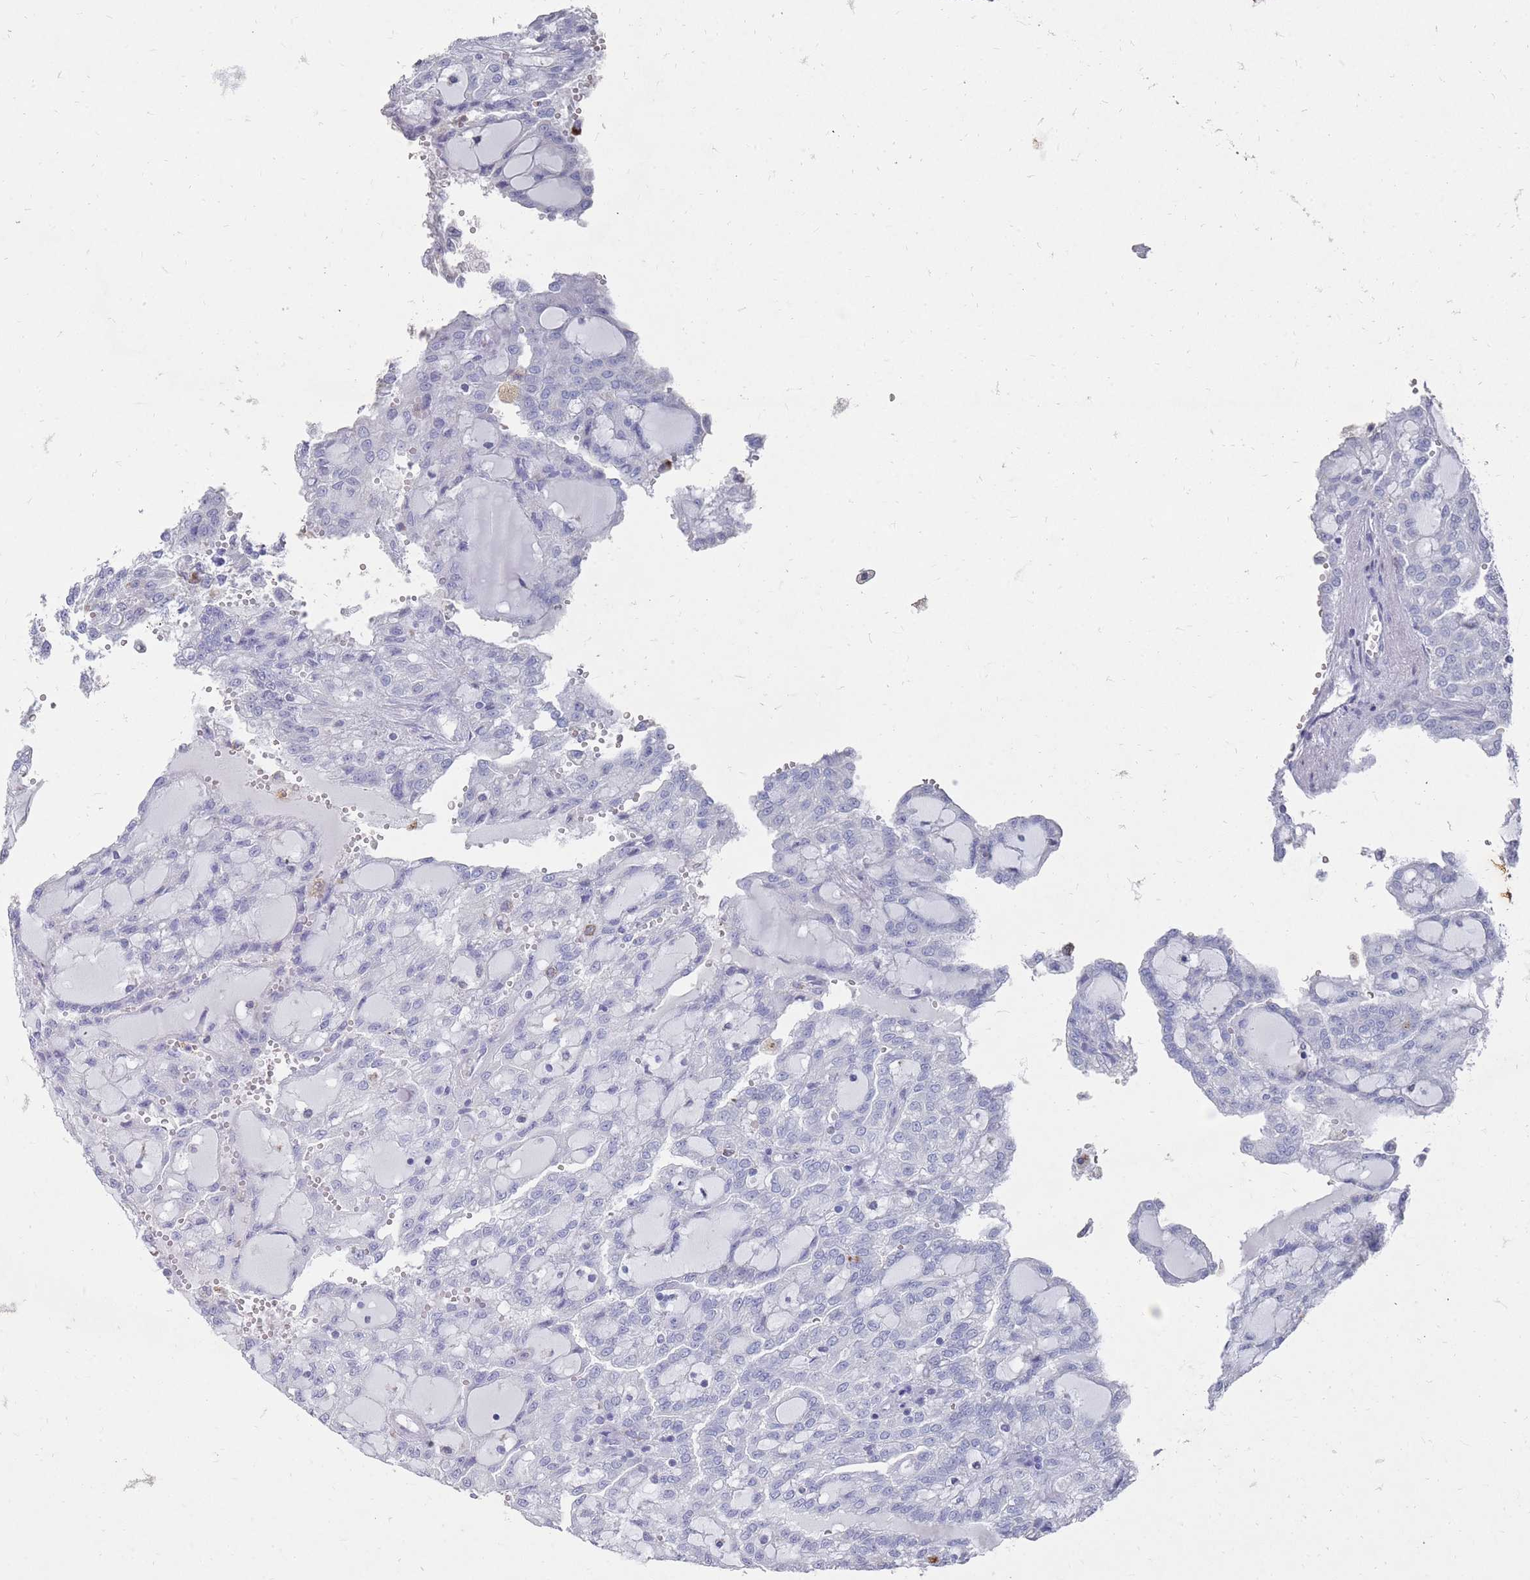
{"staining": {"intensity": "negative", "quantity": "none", "location": "none"}, "tissue": "renal cancer", "cell_type": "Tumor cells", "image_type": "cancer", "snomed": [{"axis": "morphology", "description": "Adenocarcinoma, NOS"}, {"axis": "topography", "description": "Kidney"}], "caption": "The histopathology image exhibits no staining of tumor cells in renal adenocarcinoma.", "gene": "OTULINL", "patient": {"sex": "male", "age": 63}}